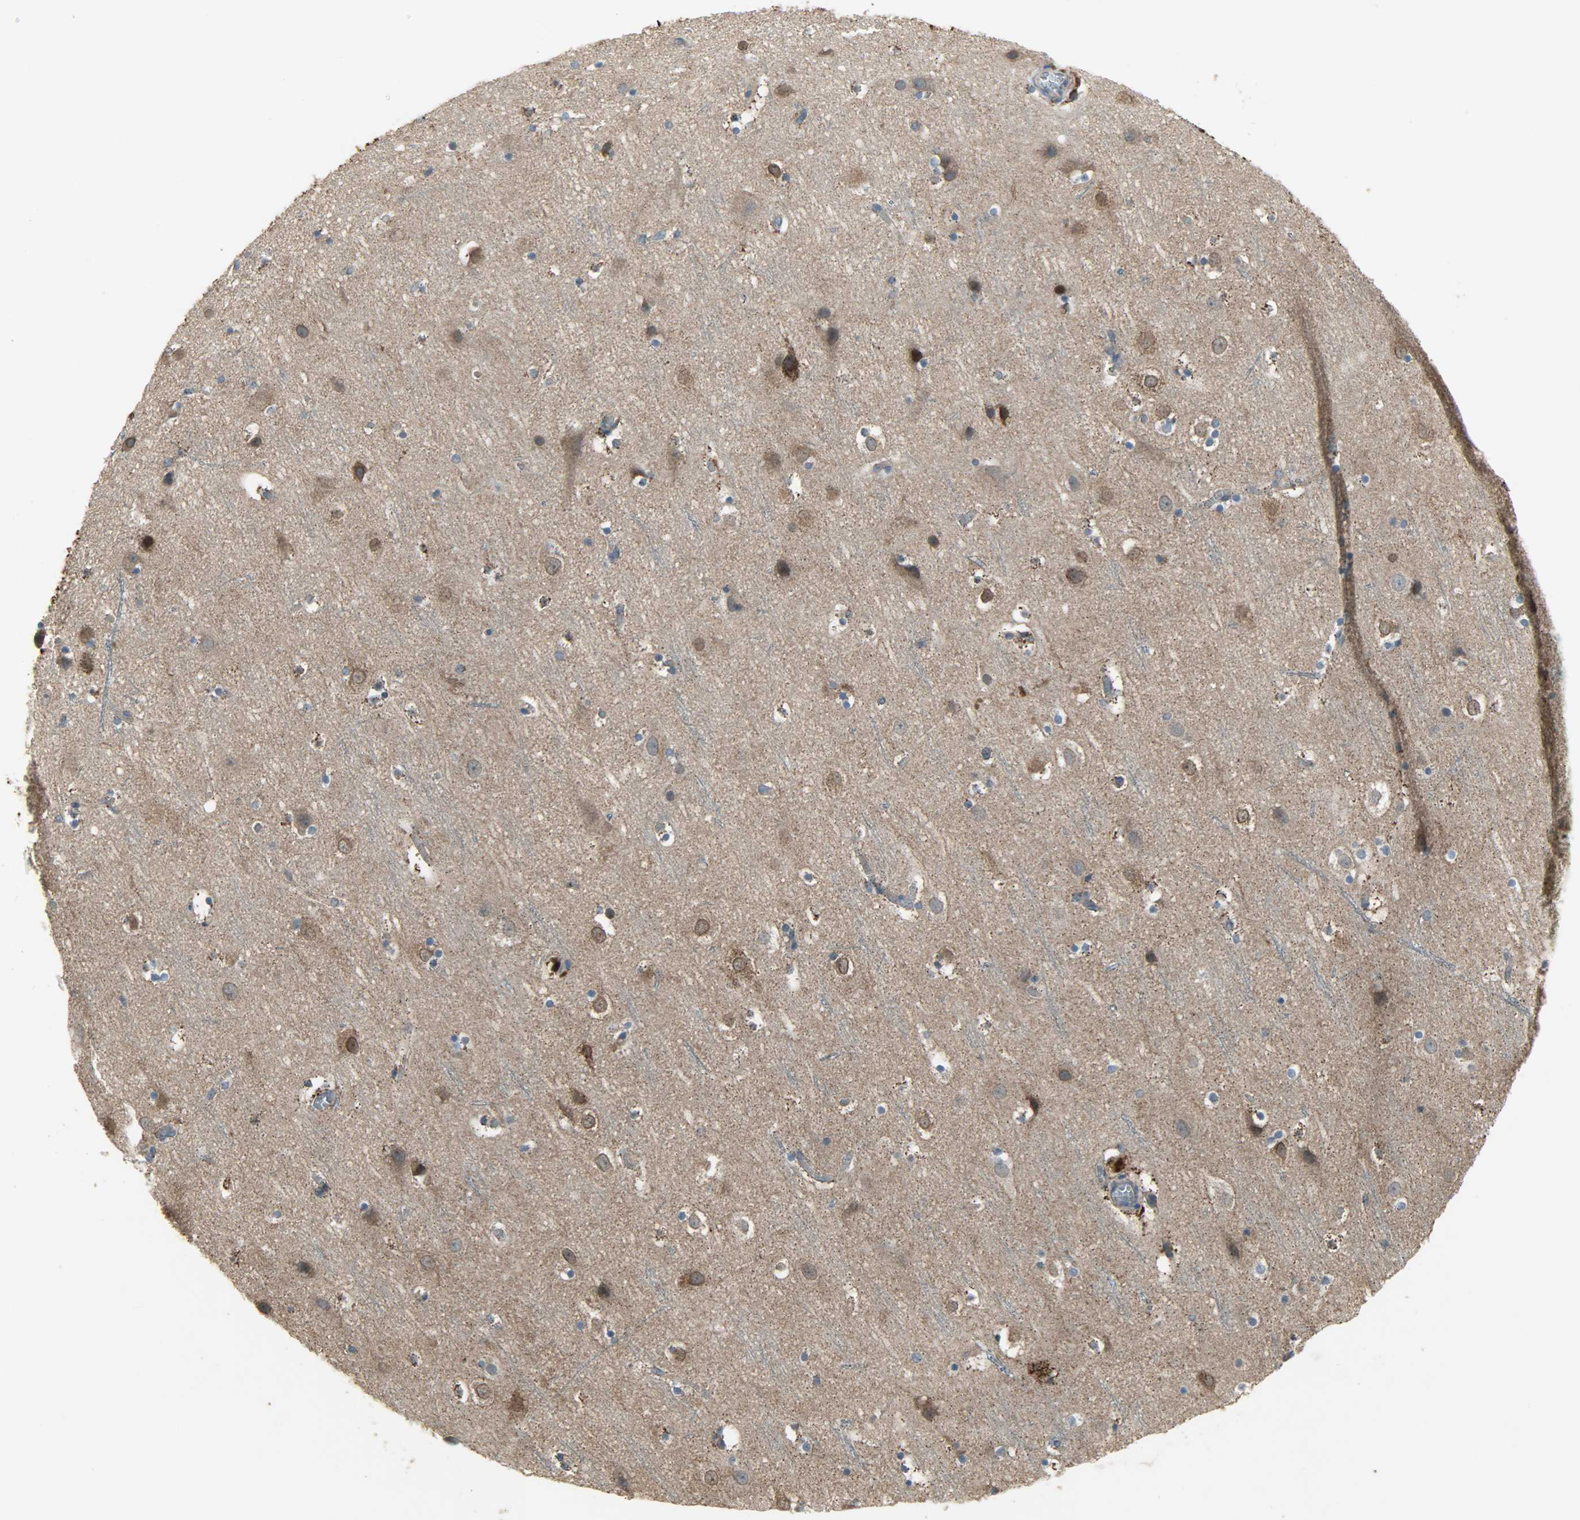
{"staining": {"intensity": "weak", "quantity": "25%-75%", "location": "cytoplasmic/membranous"}, "tissue": "cerebral cortex", "cell_type": "Endothelial cells", "image_type": "normal", "snomed": [{"axis": "morphology", "description": "Normal tissue, NOS"}, {"axis": "topography", "description": "Cerebral cortex"}], "caption": "Protein expression analysis of benign cerebral cortex shows weak cytoplasmic/membranous expression in approximately 25%-75% of endothelial cells. (DAB IHC, brown staining for protein, blue staining for nuclei).", "gene": "AMT", "patient": {"sex": "male", "age": 45}}